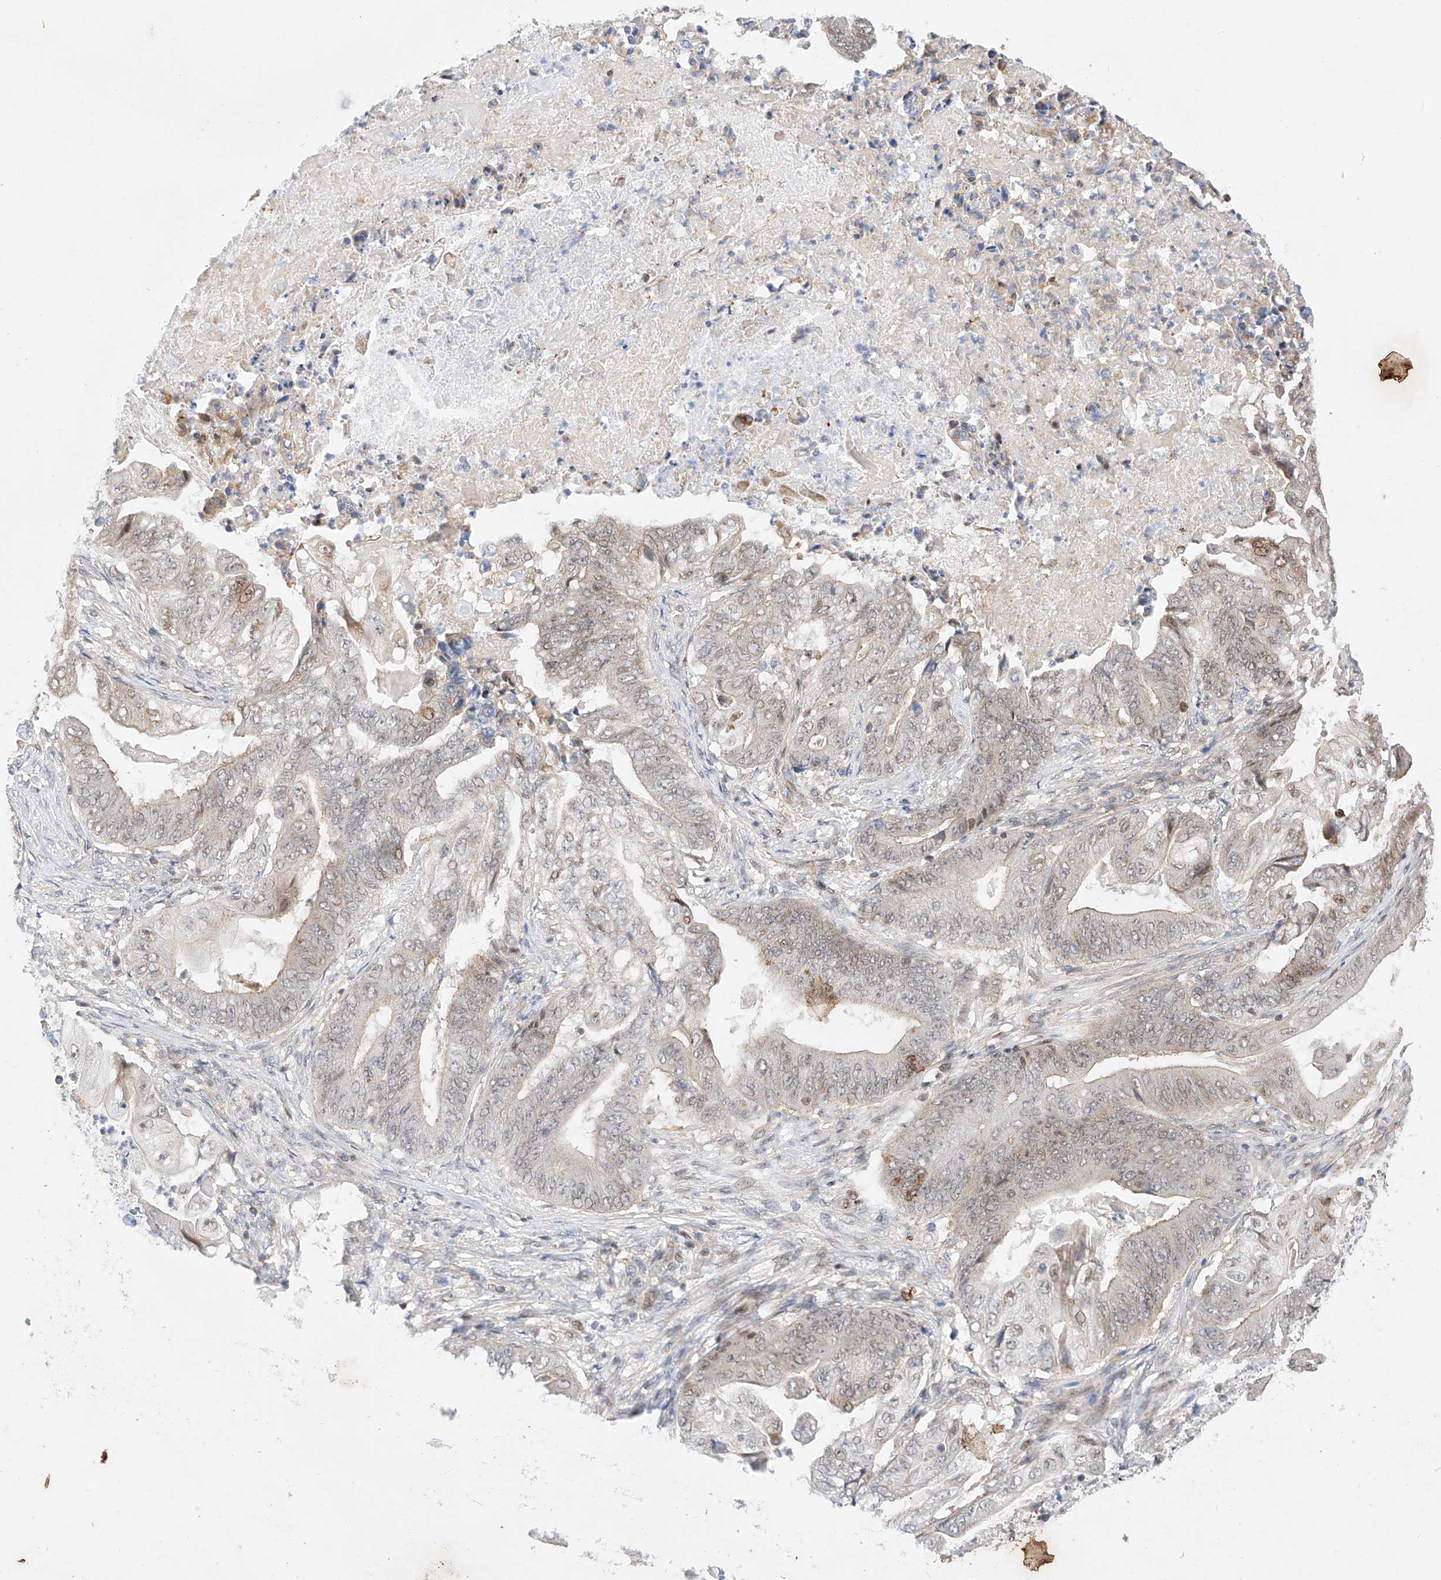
{"staining": {"intensity": "weak", "quantity": "25%-75%", "location": "cytoplasmic/membranous,nuclear"}, "tissue": "stomach cancer", "cell_type": "Tumor cells", "image_type": "cancer", "snomed": [{"axis": "morphology", "description": "Adenocarcinoma, NOS"}, {"axis": "topography", "description": "Stomach"}], "caption": "Immunohistochemical staining of human stomach adenocarcinoma reveals low levels of weak cytoplasmic/membranous and nuclear expression in about 25%-75% of tumor cells. (Brightfield microscopy of DAB IHC at high magnification).", "gene": "HDAC9", "patient": {"sex": "female", "age": 73}}